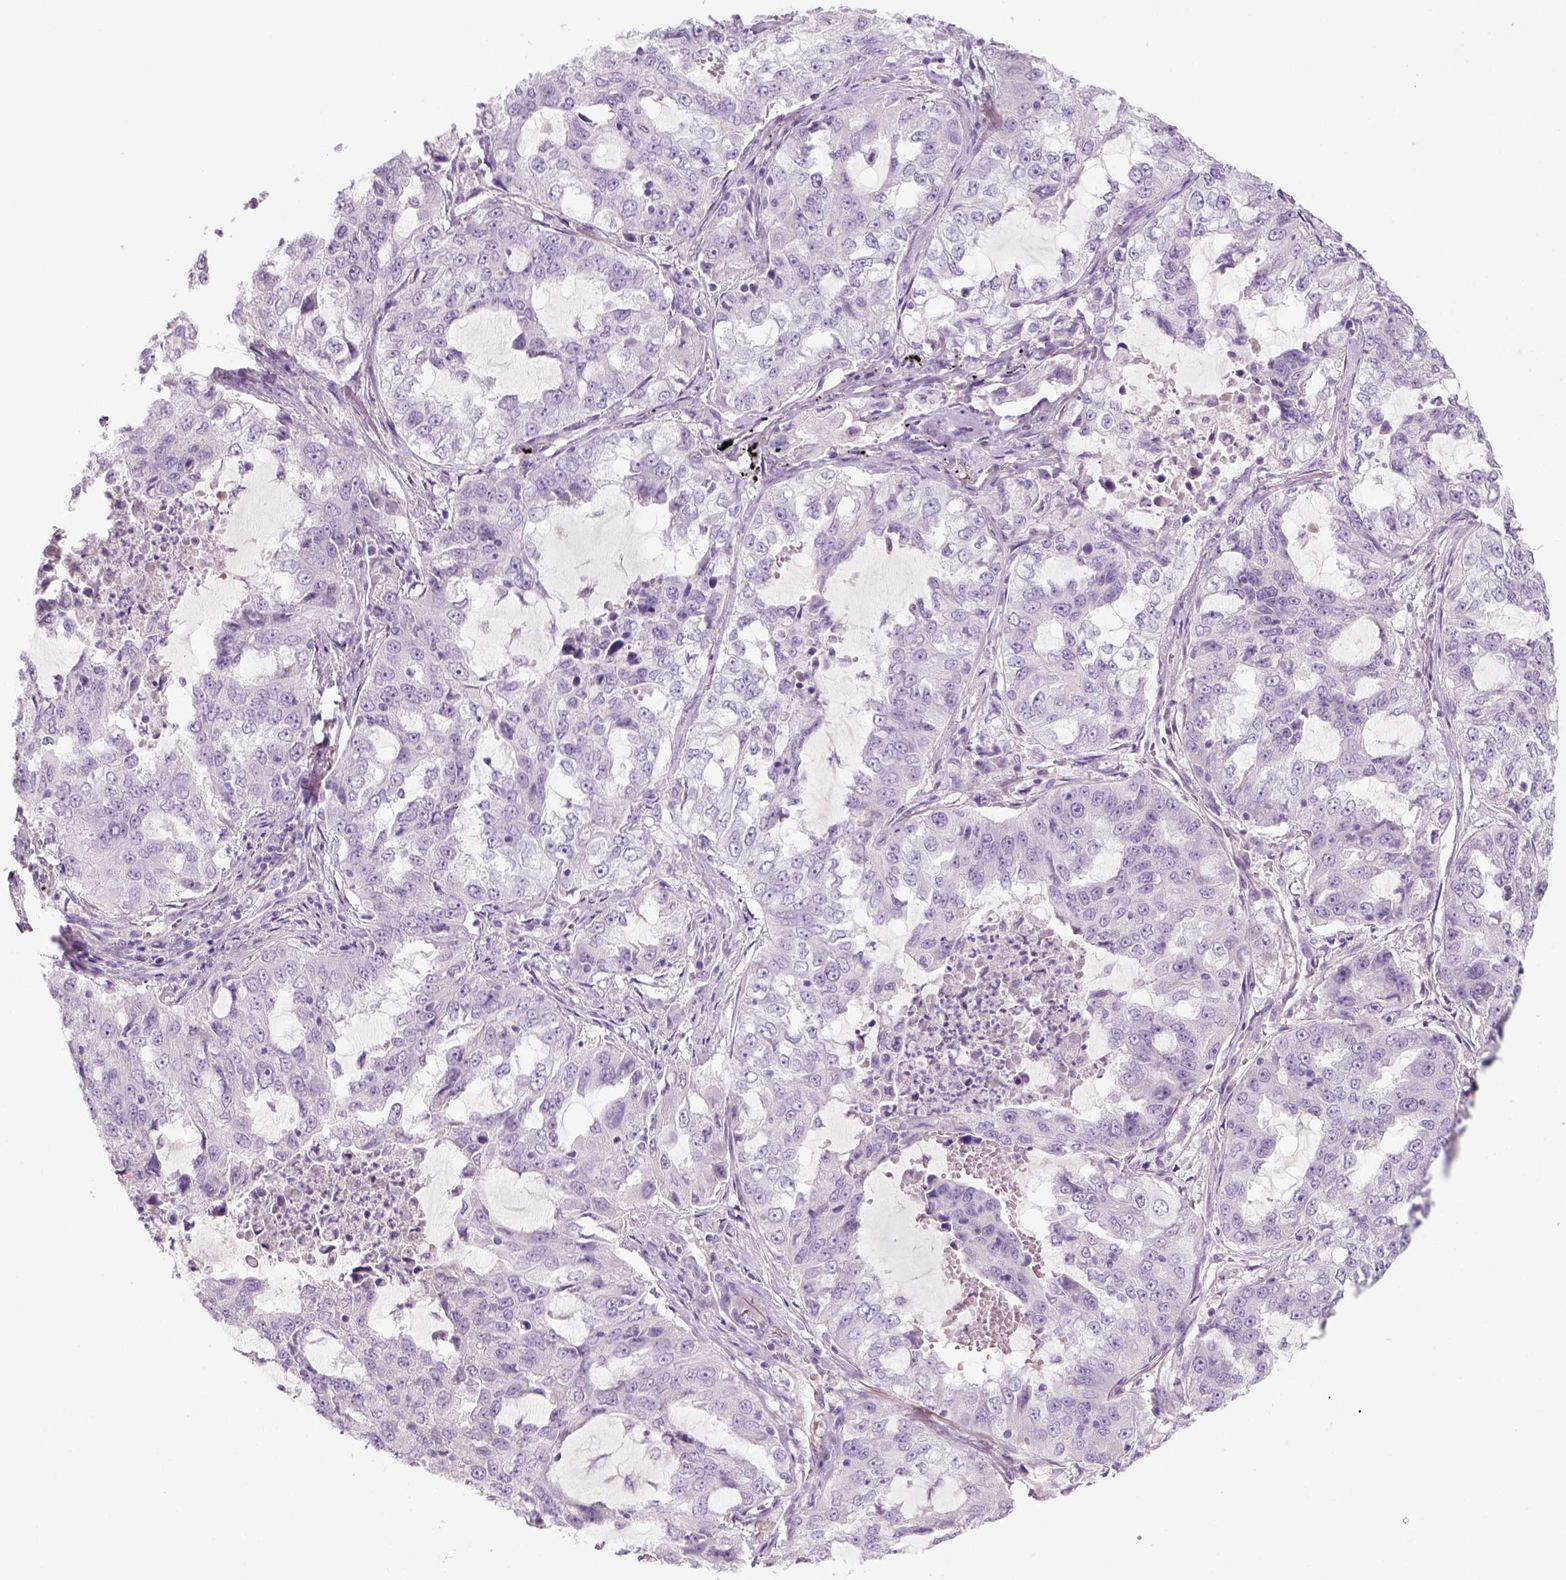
{"staining": {"intensity": "negative", "quantity": "none", "location": "none"}, "tissue": "lung cancer", "cell_type": "Tumor cells", "image_type": "cancer", "snomed": [{"axis": "morphology", "description": "Adenocarcinoma, NOS"}, {"axis": "topography", "description": "Lung"}], "caption": "There is no significant expression in tumor cells of adenocarcinoma (lung).", "gene": "KRT25", "patient": {"sex": "female", "age": 61}}